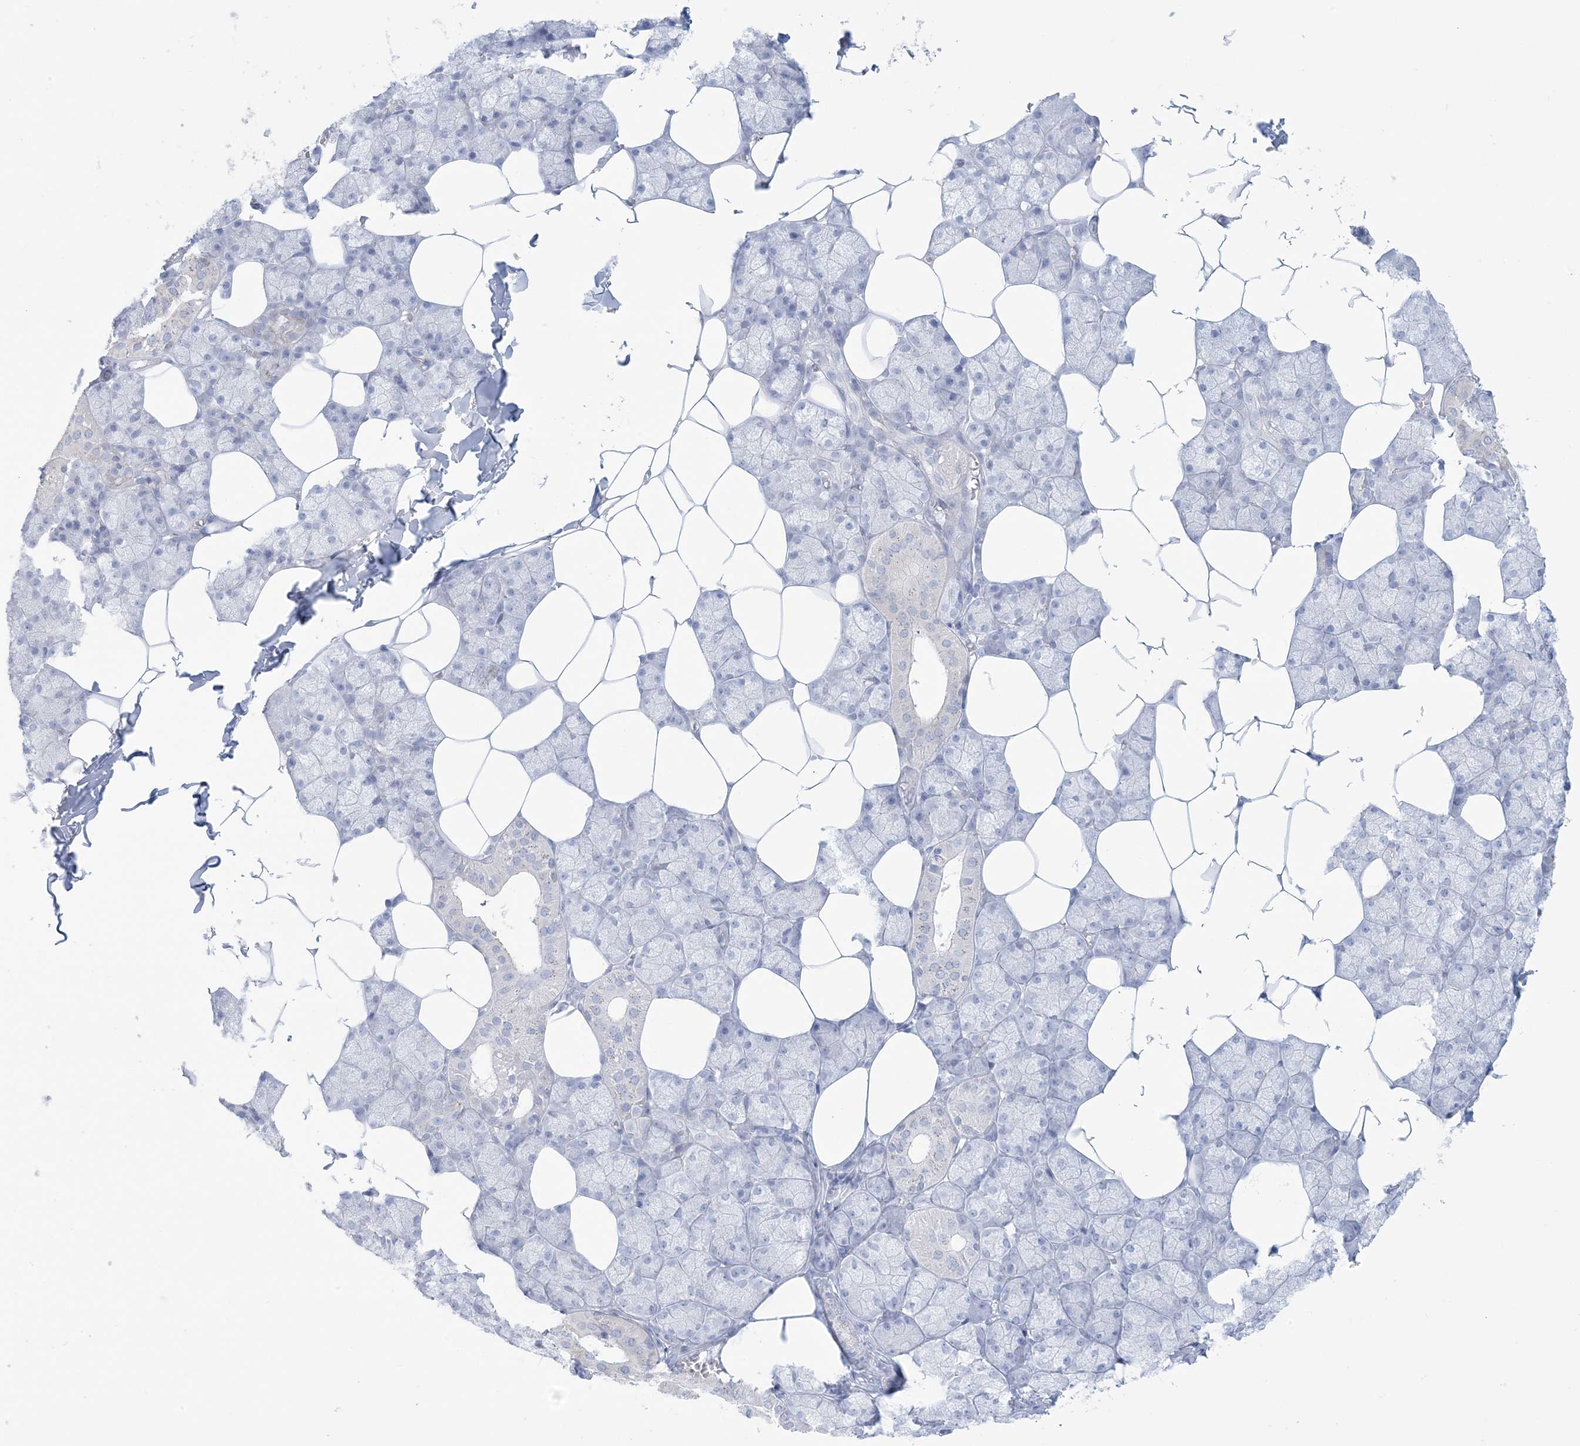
{"staining": {"intensity": "negative", "quantity": "none", "location": "none"}, "tissue": "salivary gland", "cell_type": "Glandular cells", "image_type": "normal", "snomed": [{"axis": "morphology", "description": "Normal tissue, NOS"}, {"axis": "topography", "description": "Salivary gland"}], "caption": "A high-resolution photomicrograph shows immunohistochemistry (IHC) staining of unremarkable salivary gland, which demonstrates no significant positivity in glandular cells.", "gene": "AGXT", "patient": {"sex": "male", "age": 62}}